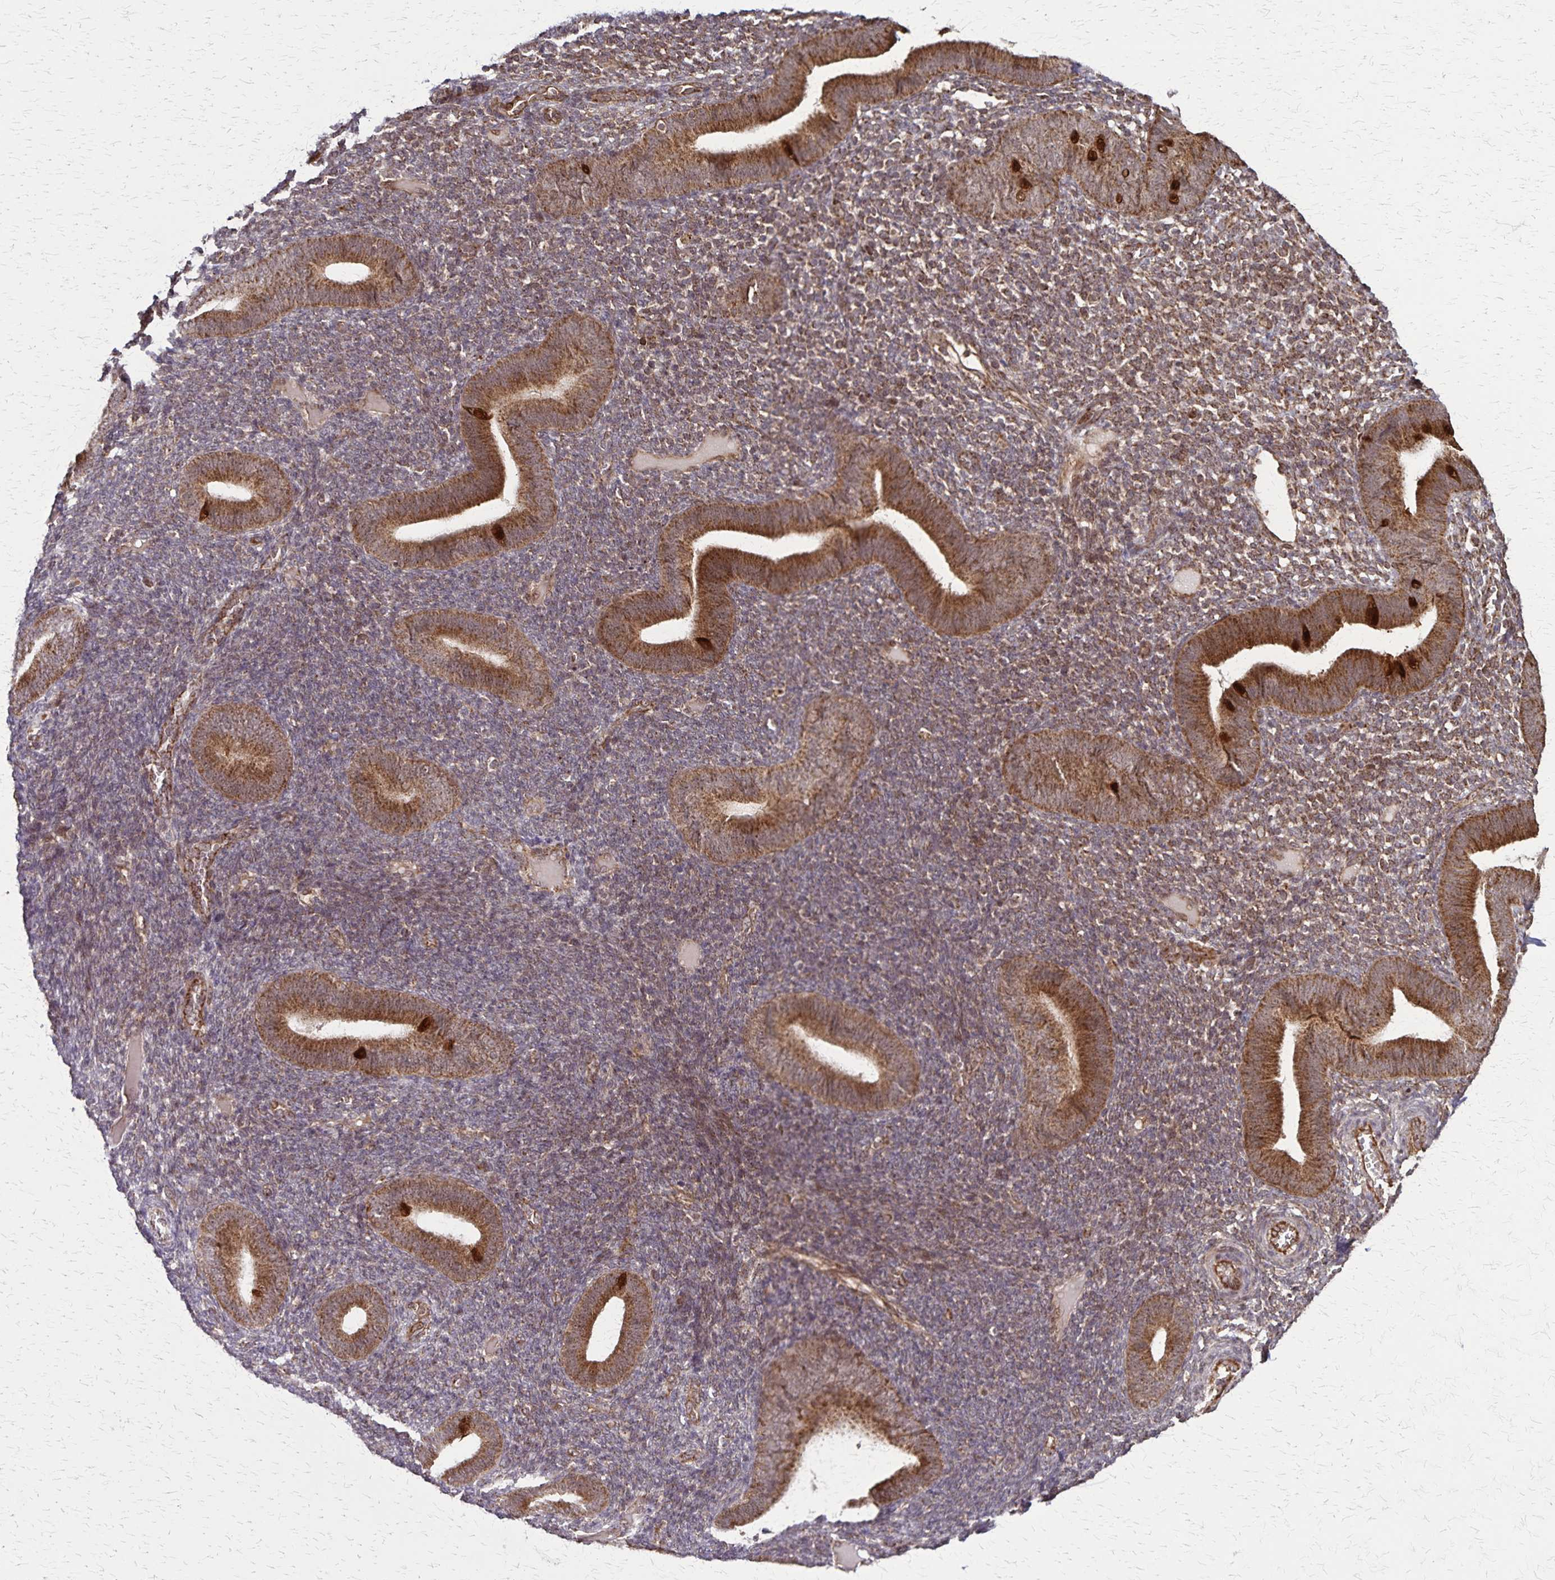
{"staining": {"intensity": "moderate", "quantity": "25%-75%", "location": "cytoplasmic/membranous"}, "tissue": "endometrium", "cell_type": "Cells in endometrial stroma", "image_type": "normal", "snomed": [{"axis": "morphology", "description": "Normal tissue, NOS"}, {"axis": "topography", "description": "Endometrium"}], "caption": "A brown stain shows moderate cytoplasmic/membranous staining of a protein in cells in endometrial stroma of normal human endometrium.", "gene": "NFS1", "patient": {"sex": "female", "age": 25}}